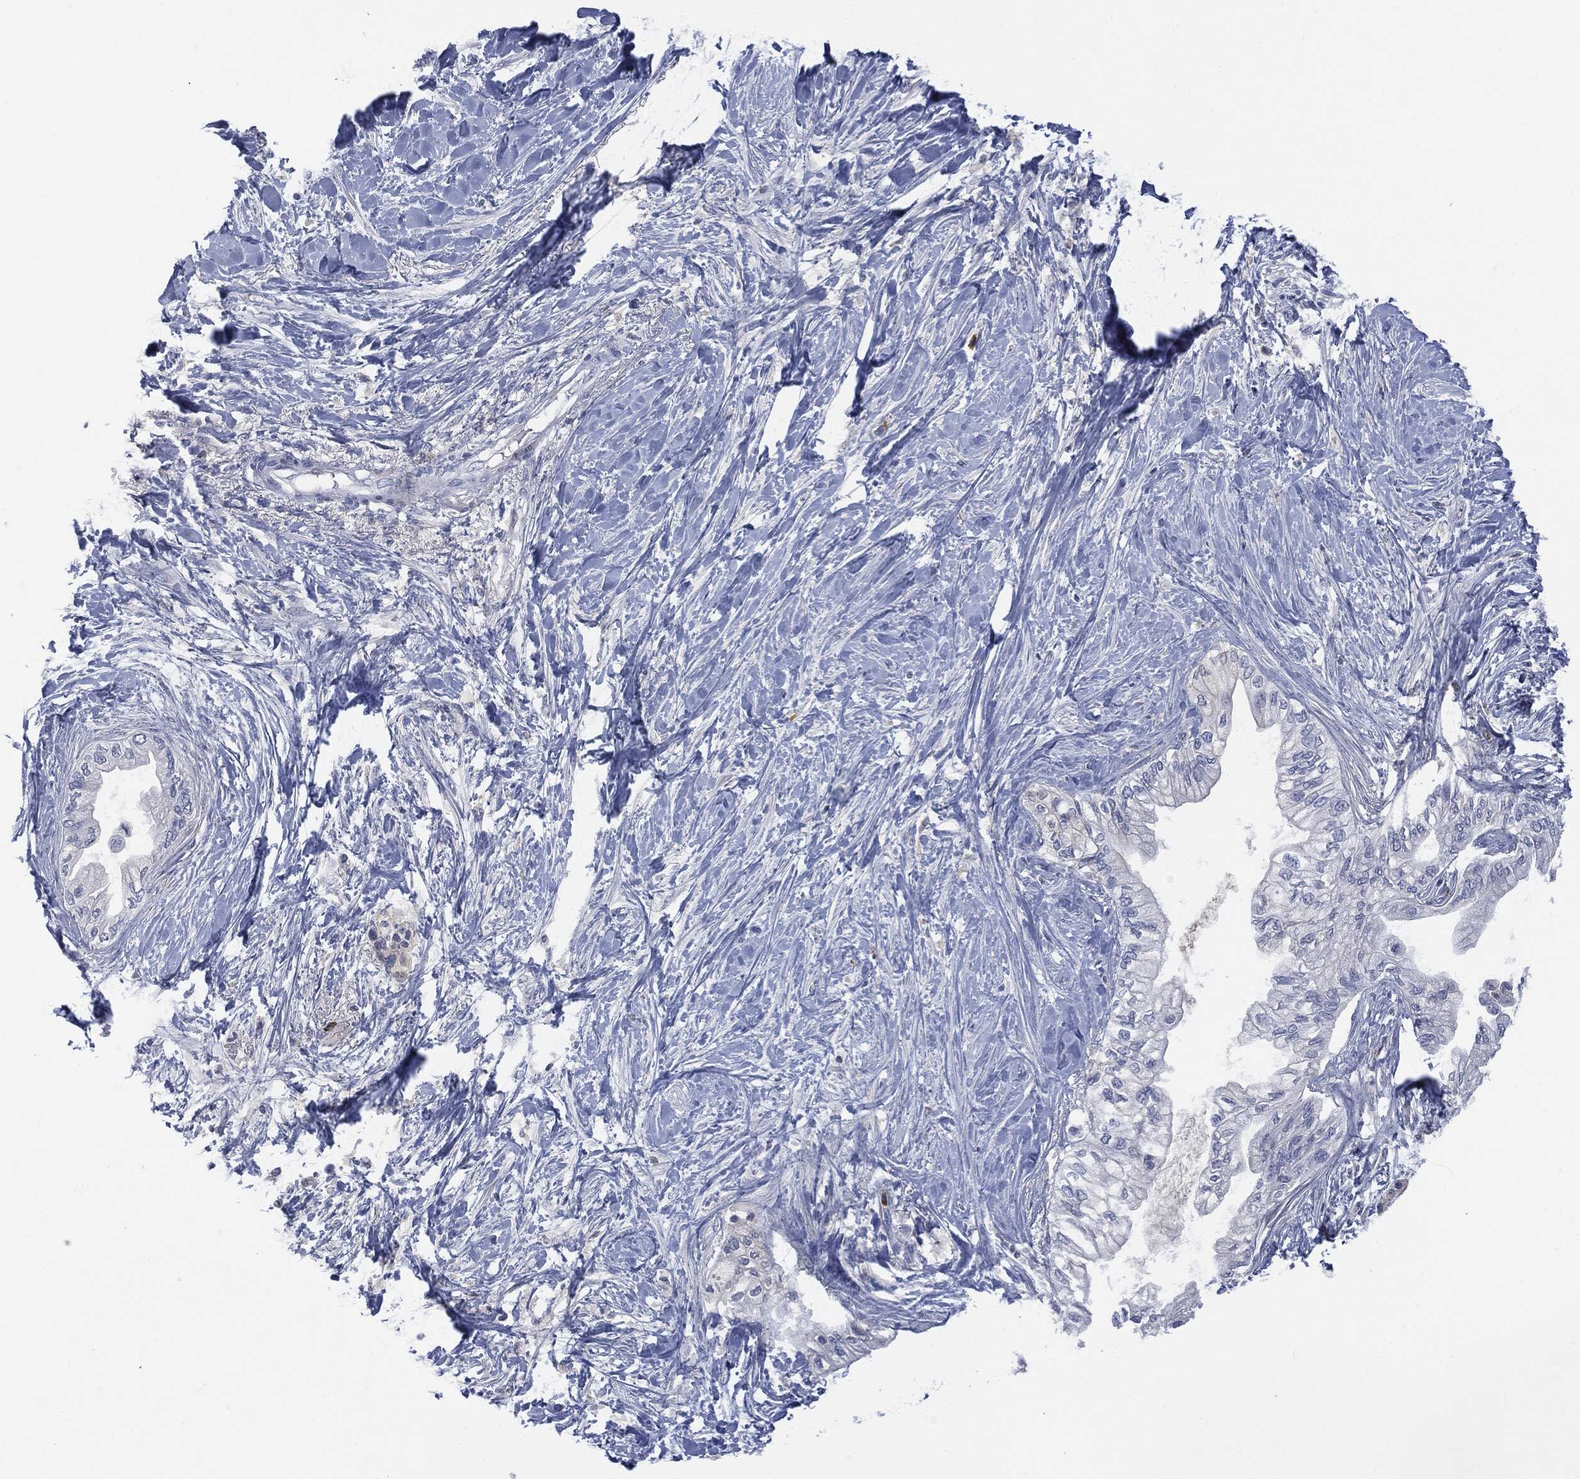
{"staining": {"intensity": "negative", "quantity": "none", "location": "none"}, "tissue": "pancreatic cancer", "cell_type": "Tumor cells", "image_type": "cancer", "snomed": [{"axis": "morphology", "description": "Normal tissue, NOS"}, {"axis": "morphology", "description": "Adenocarcinoma, NOS"}, {"axis": "topography", "description": "Pancreas"}, {"axis": "topography", "description": "Duodenum"}], "caption": "An immunohistochemistry (IHC) image of adenocarcinoma (pancreatic) is shown. There is no staining in tumor cells of adenocarcinoma (pancreatic).", "gene": "BTK", "patient": {"sex": "female", "age": 60}}